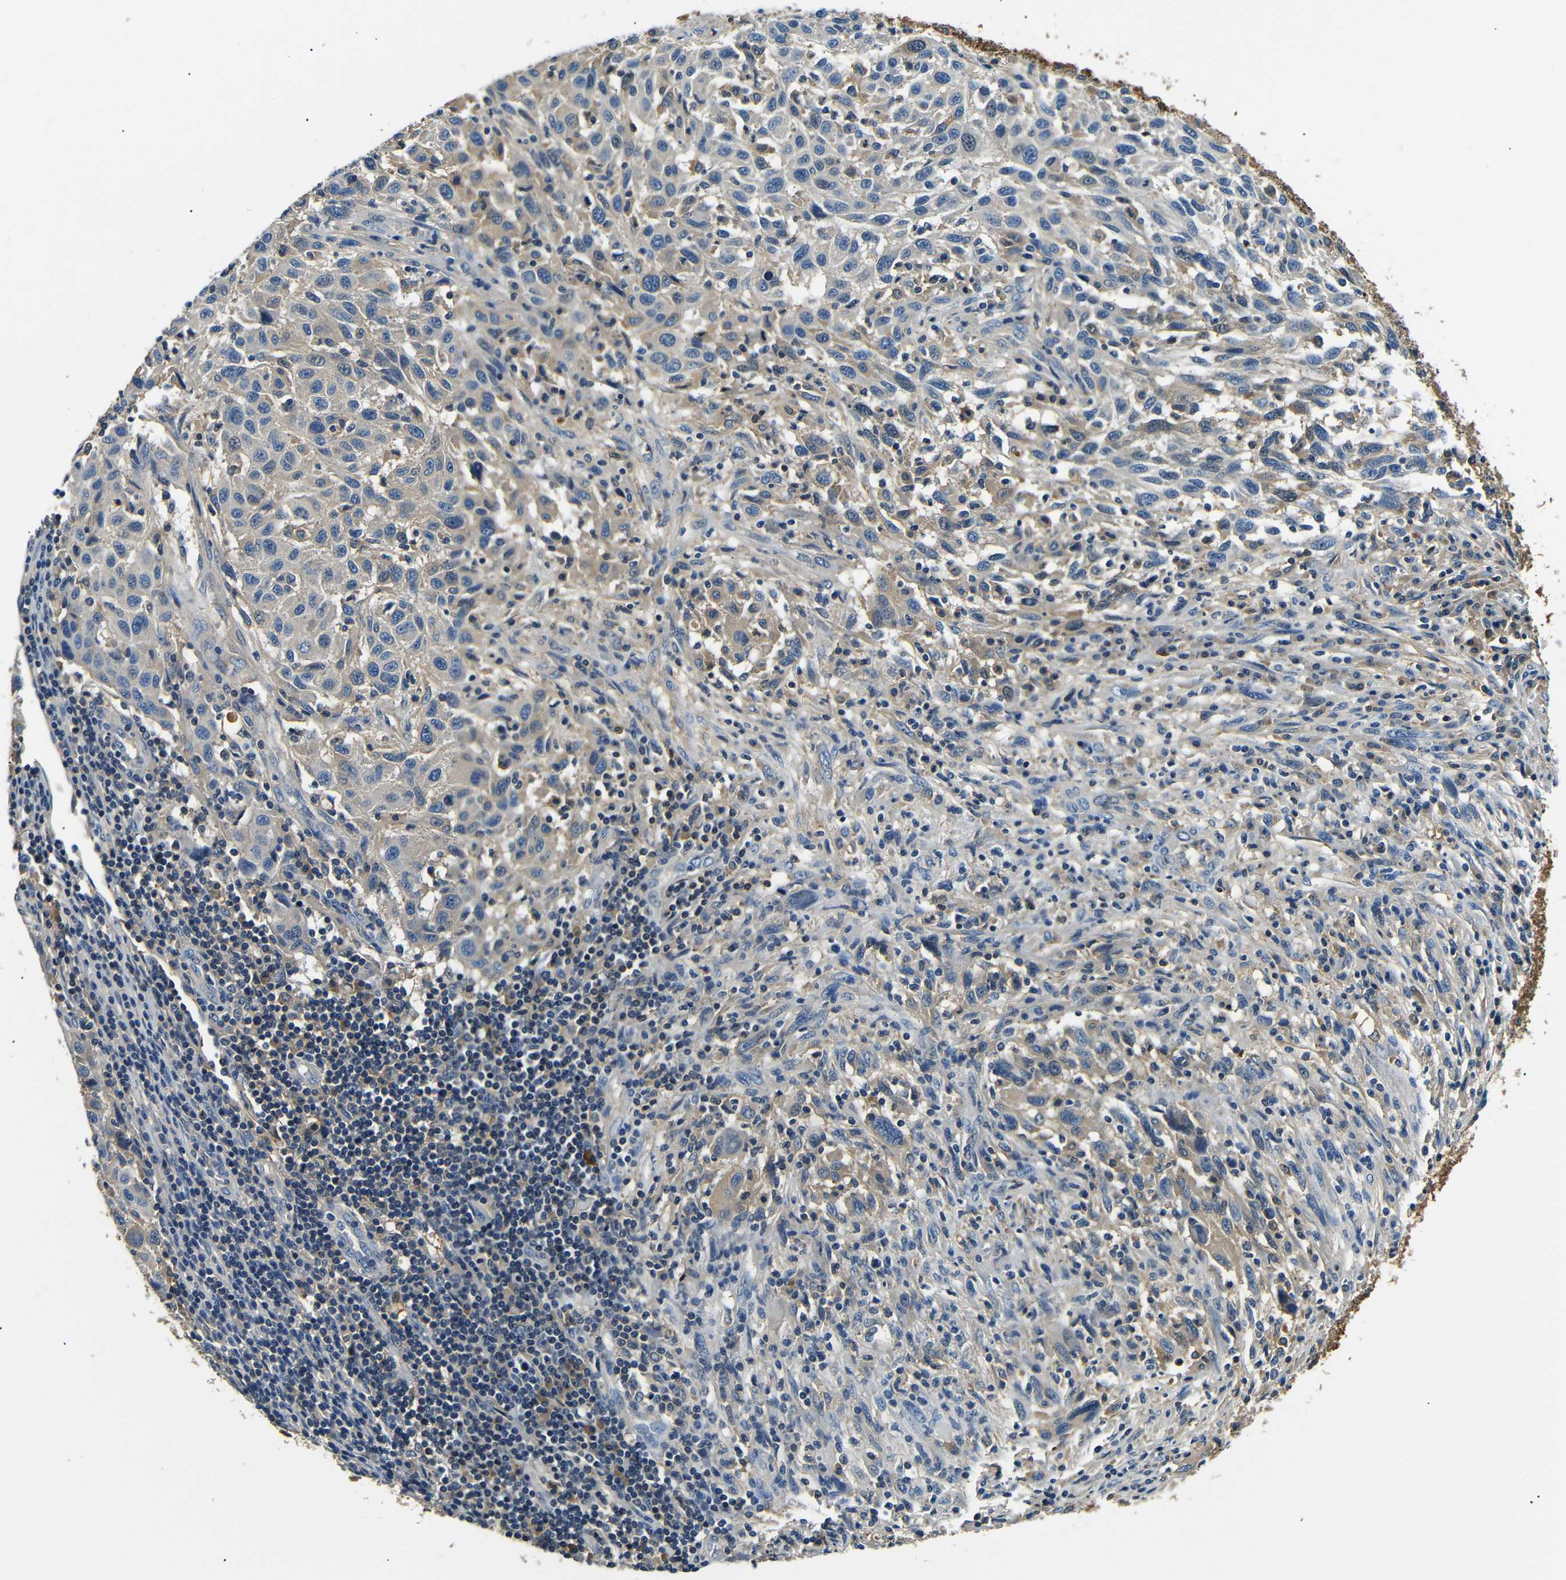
{"staining": {"intensity": "weak", "quantity": "25%-75%", "location": "cytoplasmic/membranous"}, "tissue": "melanoma", "cell_type": "Tumor cells", "image_type": "cancer", "snomed": [{"axis": "morphology", "description": "Malignant melanoma, Metastatic site"}, {"axis": "topography", "description": "Lymph node"}], "caption": "Immunohistochemistry image of neoplastic tissue: melanoma stained using immunohistochemistry demonstrates low levels of weak protein expression localized specifically in the cytoplasmic/membranous of tumor cells, appearing as a cytoplasmic/membranous brown color.", "gene": "LHCGR", "patient": {"sex": "male", "age": 61}}